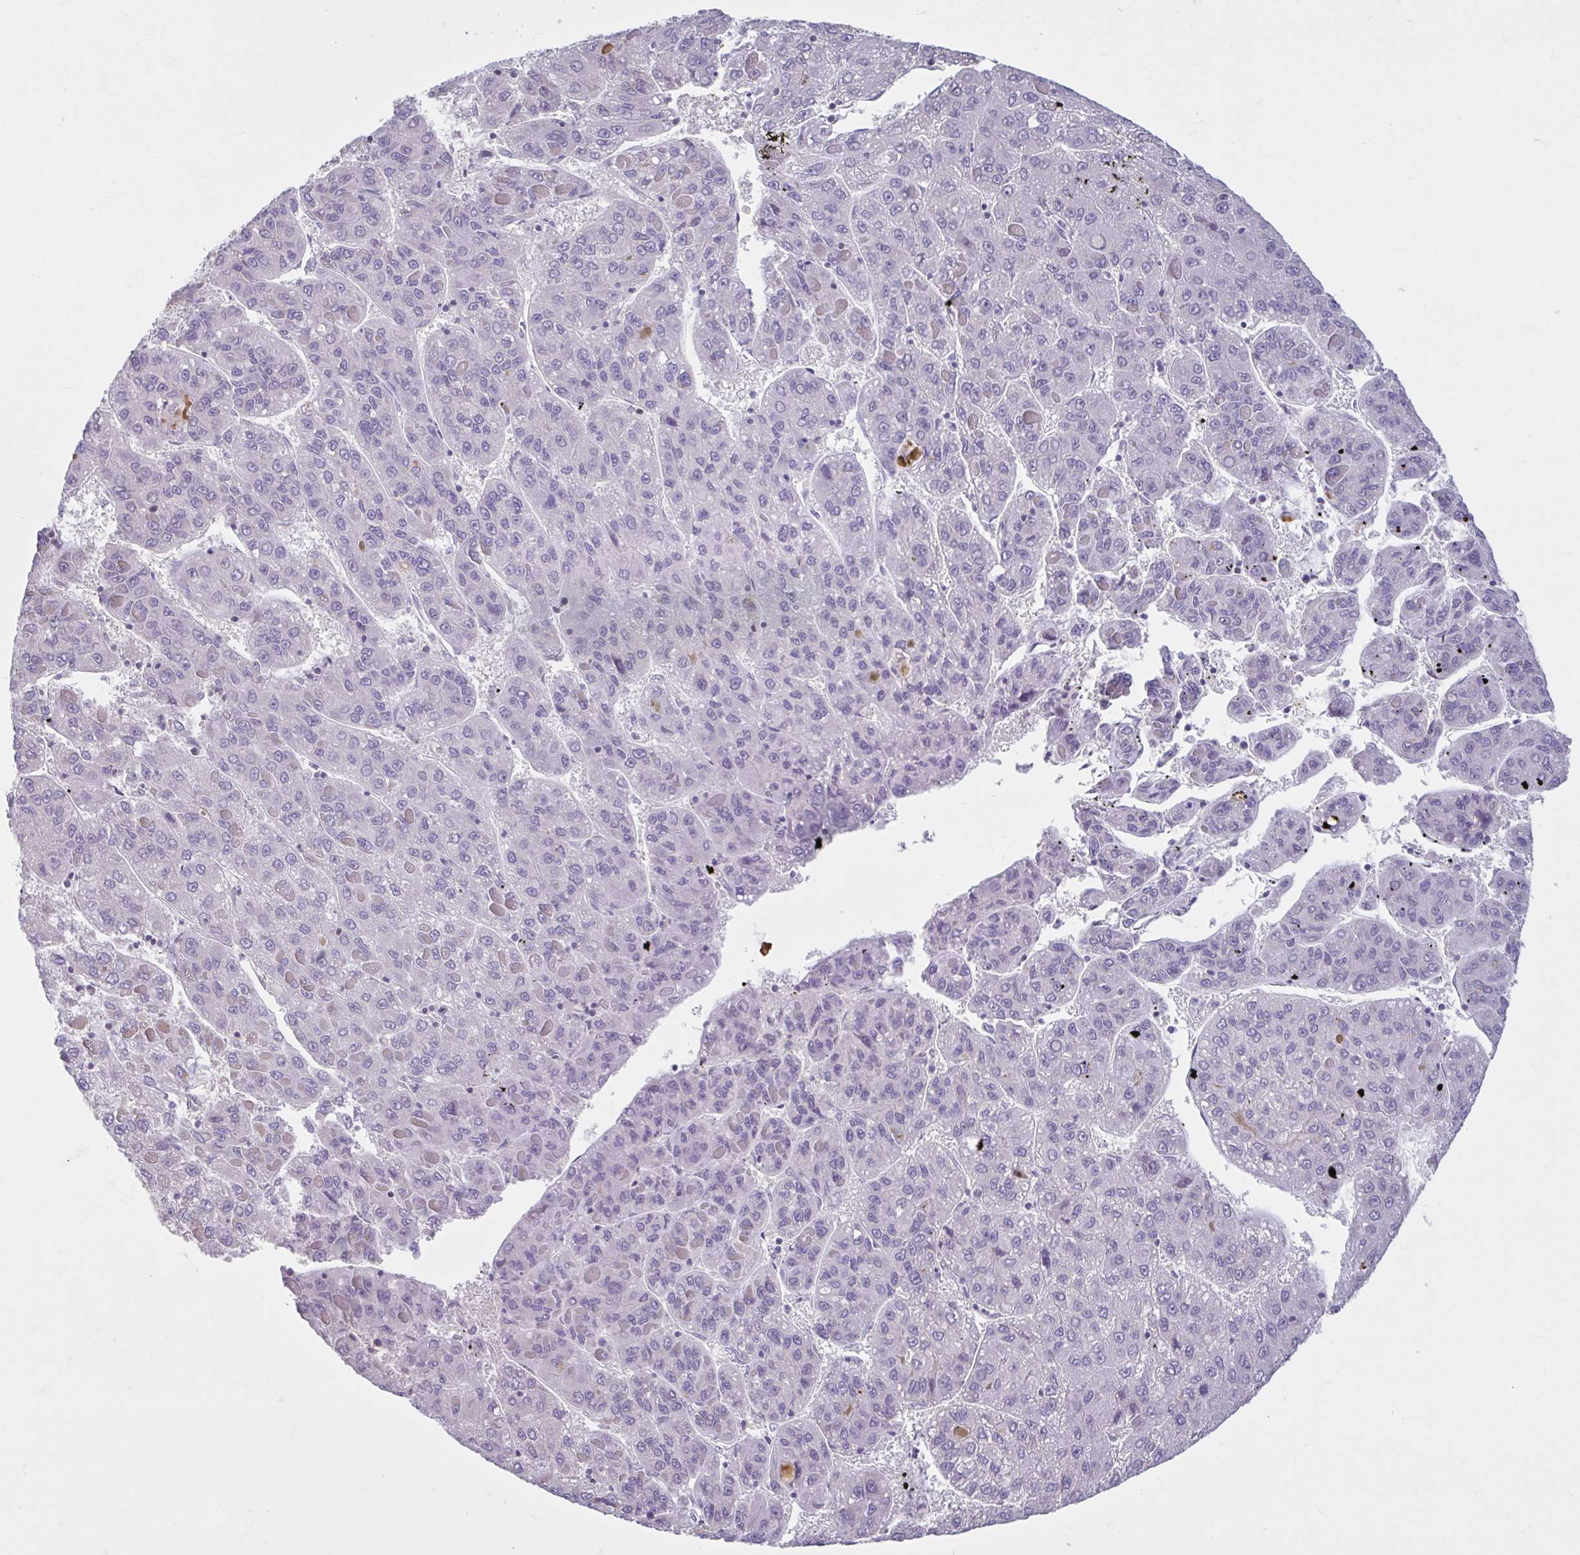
{"staining": {"intensity": "negative", "quantity": "none", "location": "none"}, "tissue": "liver cancer", "cell_type": "Tumor cells", "image_type": "cancer", "snomed": [{"axis": "morphology", "description": "Carcinoma, Hepatocellular, NOS"}, {"axis": "topography", "description": "Liver"}], "caption": "Immunohistochemistry of liver cancer exhibits no staining in tumor cells.", "gene": "CDH19", "patient": {"sex": "female", "age": 82}}